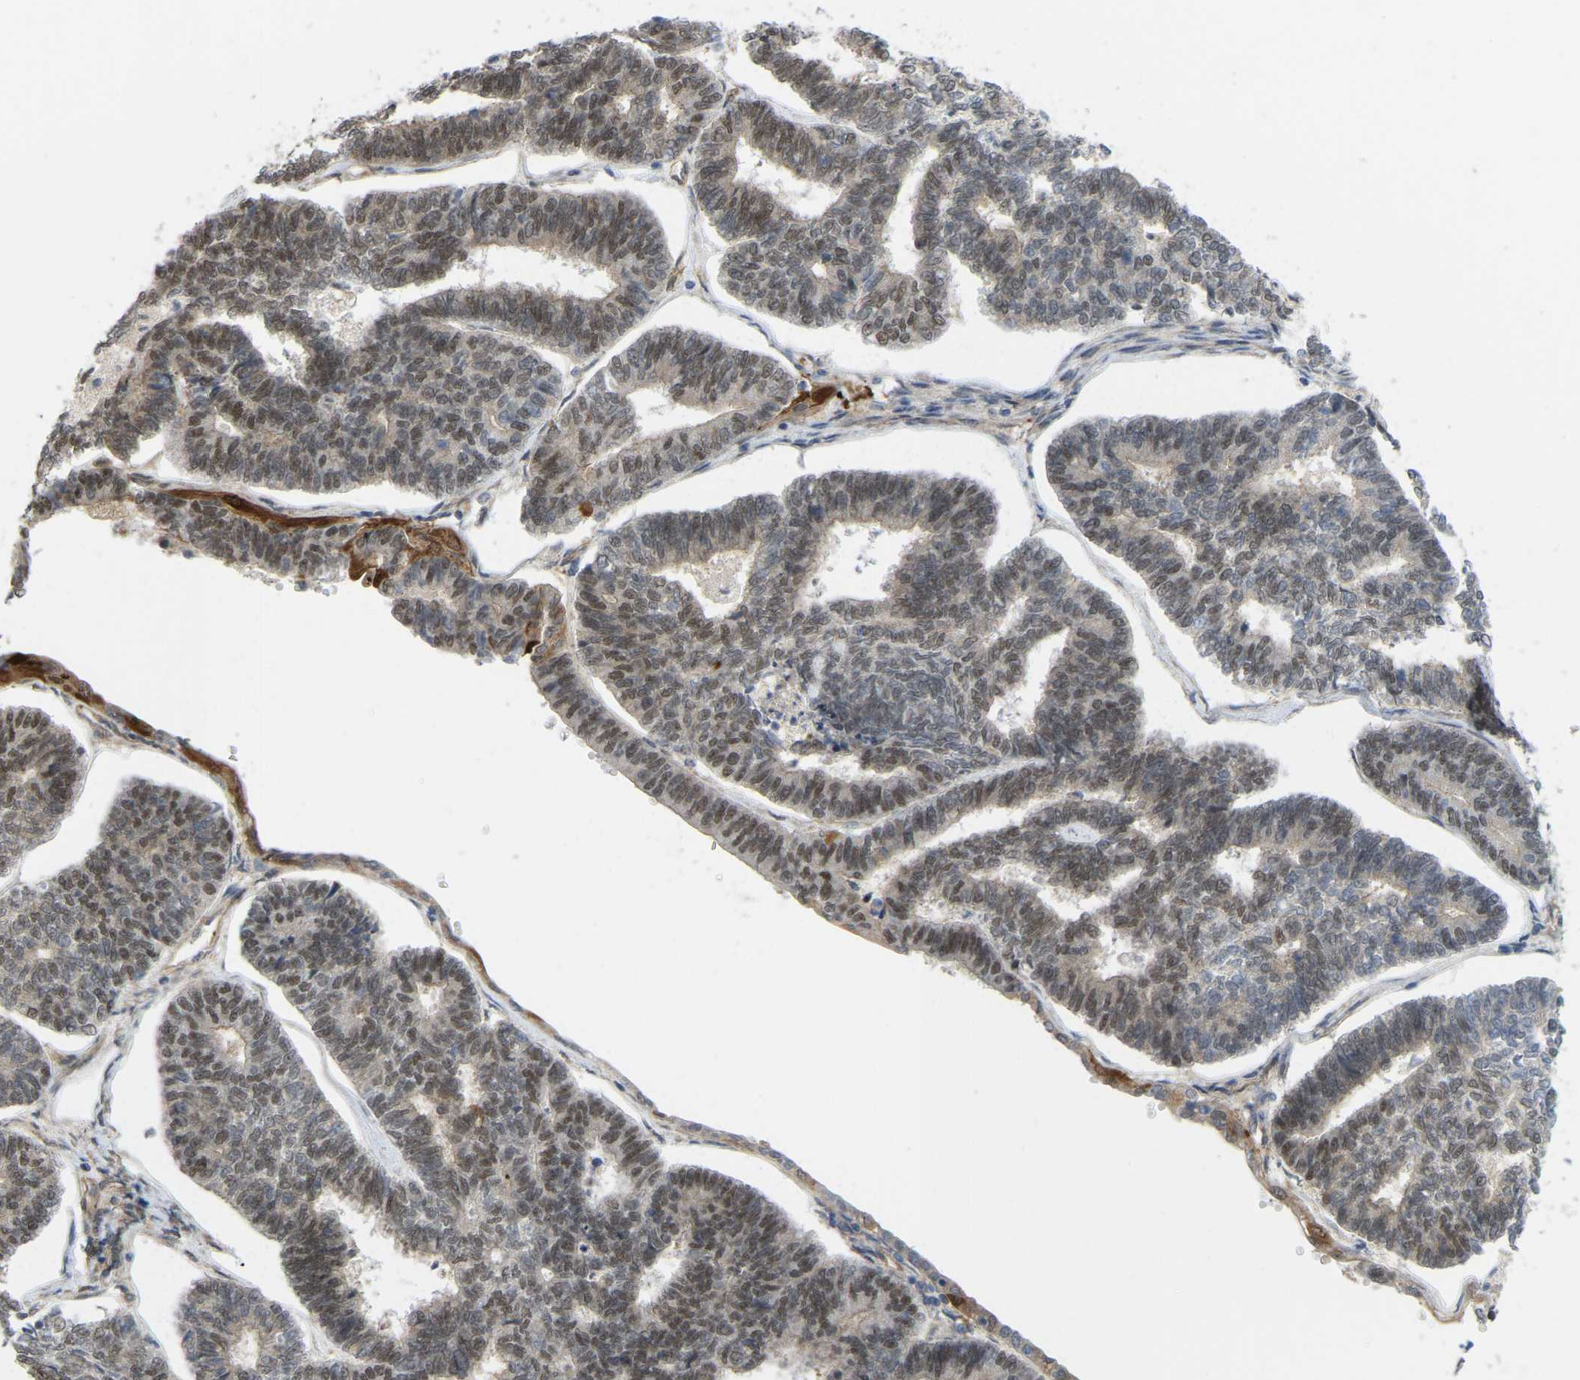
{"staining": {"intensity": "moderate", "quantity": ">75%", "location": "nuclear"}, "tissue": "endometrial cancer", "cell_type": "Tumor cells", "image_type": "cancer", "snomed": [{"axis": "morphology", "description": "Adenocarcinoma, NOS"}, {"axis": "topography", "description": "Endometrium"}], "caption": "IHC micrograph of adenocarcinoma (endometrial) stained for a protein (brown), which displays medium levels of moderate nuclear positivity in about >75% of tumor cells.", "gene": "SERPINB5", "patient": {"sex": "female", "age": 70}}